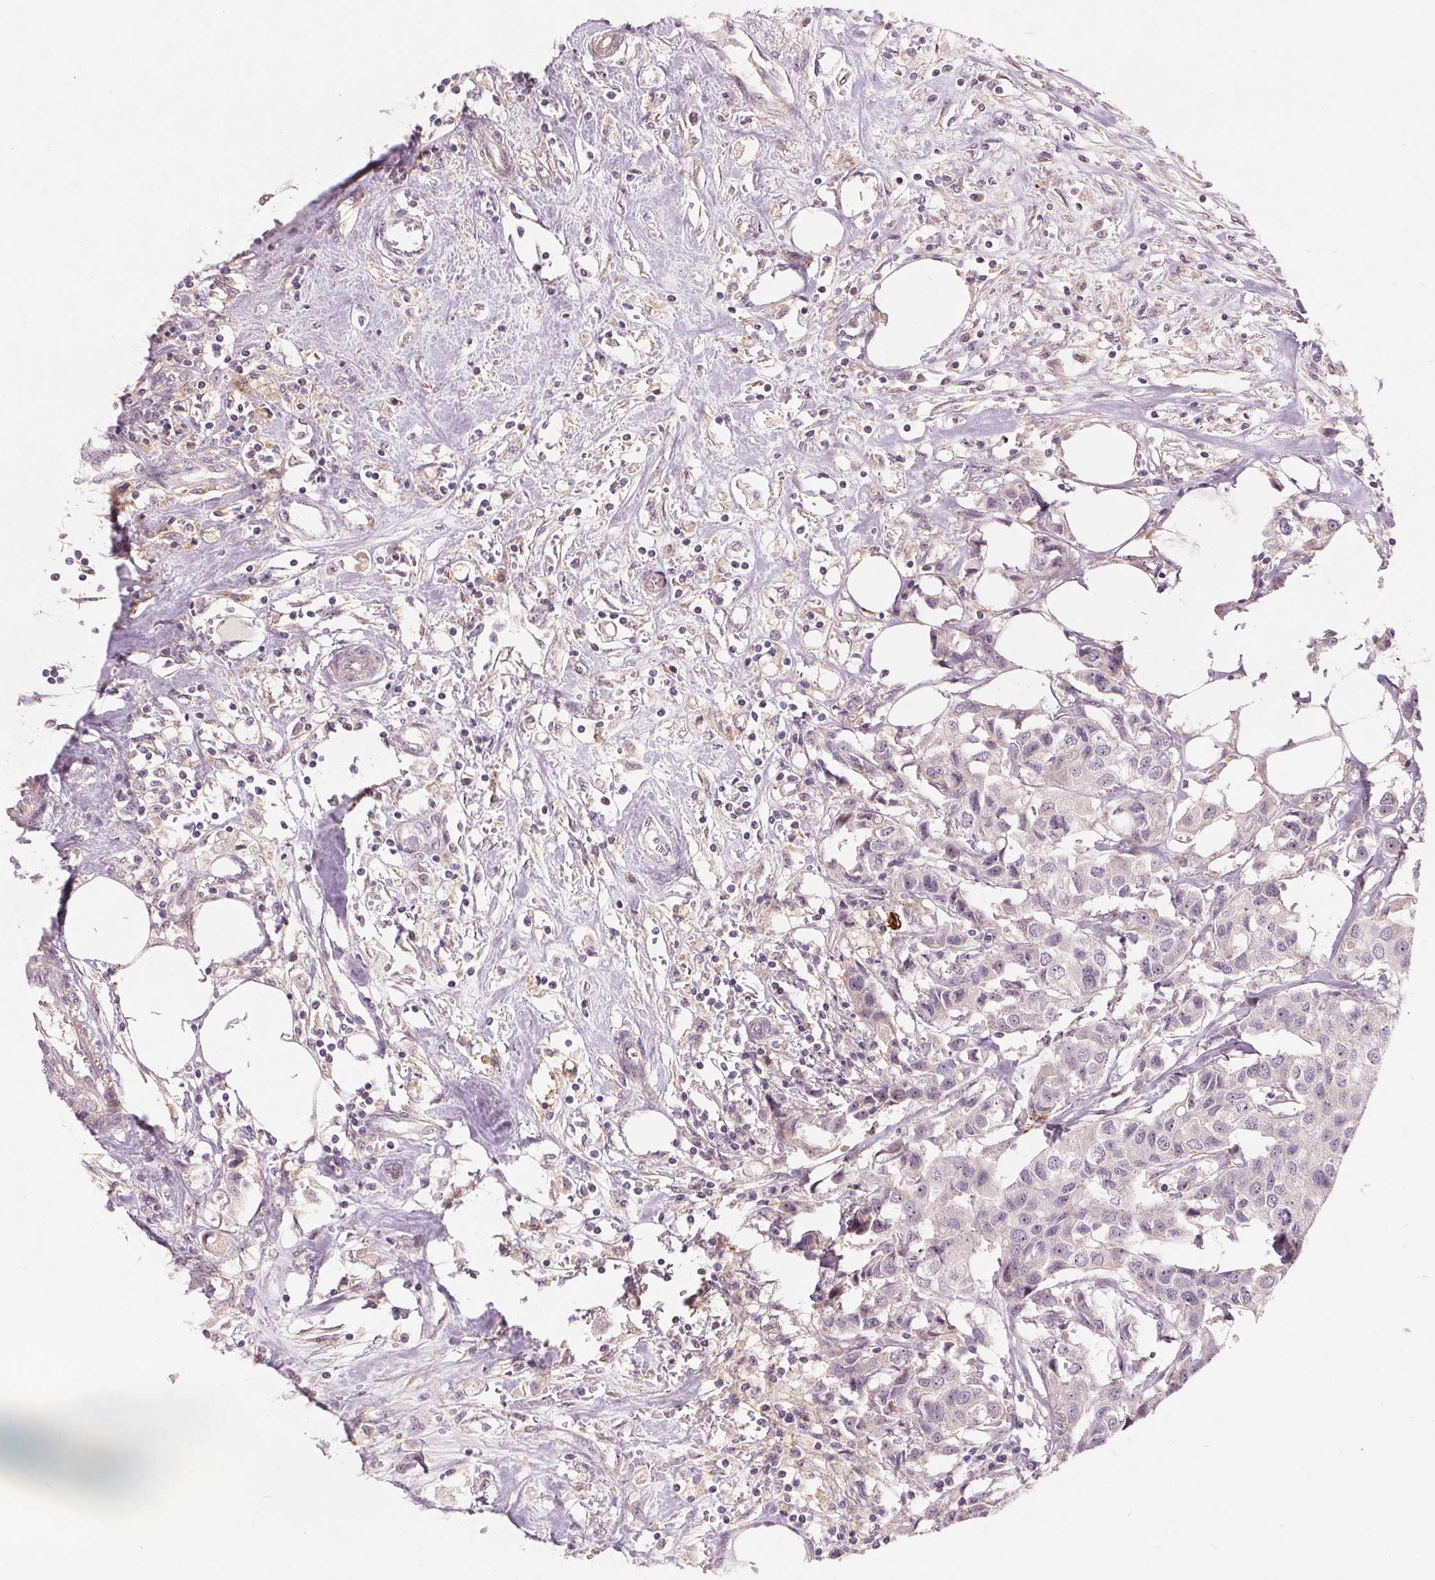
{"staining": {"intensity": "negative", "quantity": "none", "location": "none"}, "tissue": "breast cancer", "cell_type": "Tumor cells", "image_type": "cancer", "snomed": [{"axis": "morphology", "description": "Duct carcinoma"}, {"axis": "topography", "description": "Breast"}], "caption": "The image exhibits no staining of tumor cells in breast cancer (intraductal carcinoma). (DAB IHC visualized using brightfield microscopy, high magnification).", "gene": "RANBP3L", "patient": {"sex": "female", "age": 80}}